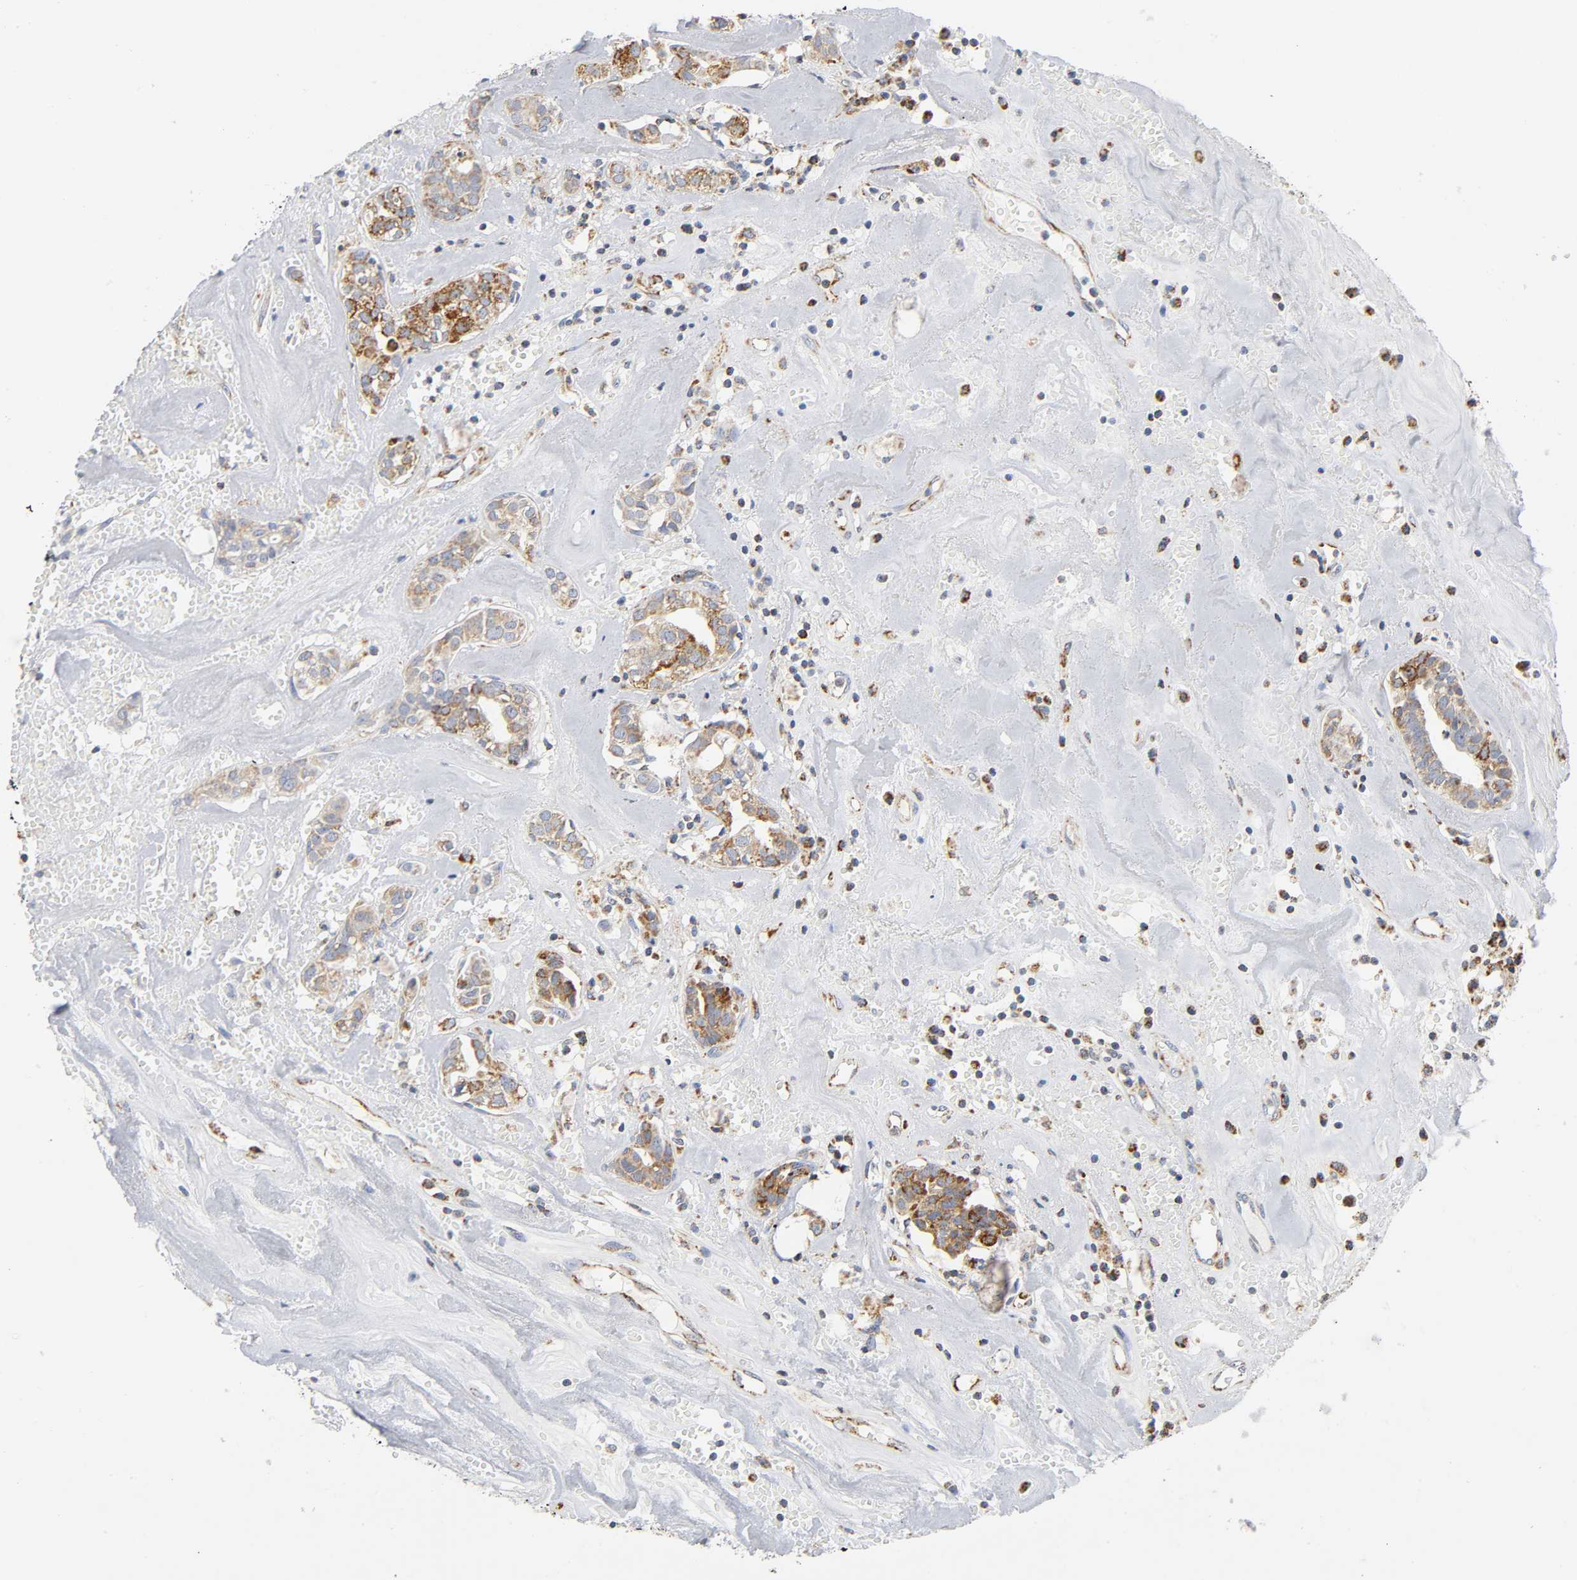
{"staining": {"intensity": "strong", "quantity": ">75%", "location": "cytoplasmic/membranous"}, "tissue": "head and neck cancer", "cell_type": "Tumor cells", "image_type": "cancer", "snomed": [{"axis": "morphology", "description": "Adenocarcinoma, NOS"}, {"axis": "topography", "description": "Salivary gland"}, {"axis": "topography", "description": "Head-Neck"}], "caption": "Human head and neck adenocarcinoma stained with a protein marker exhibits strong staining in tumor cells.", "gene": "BAK1", "patient": {"sex": "female", "age": 65}}